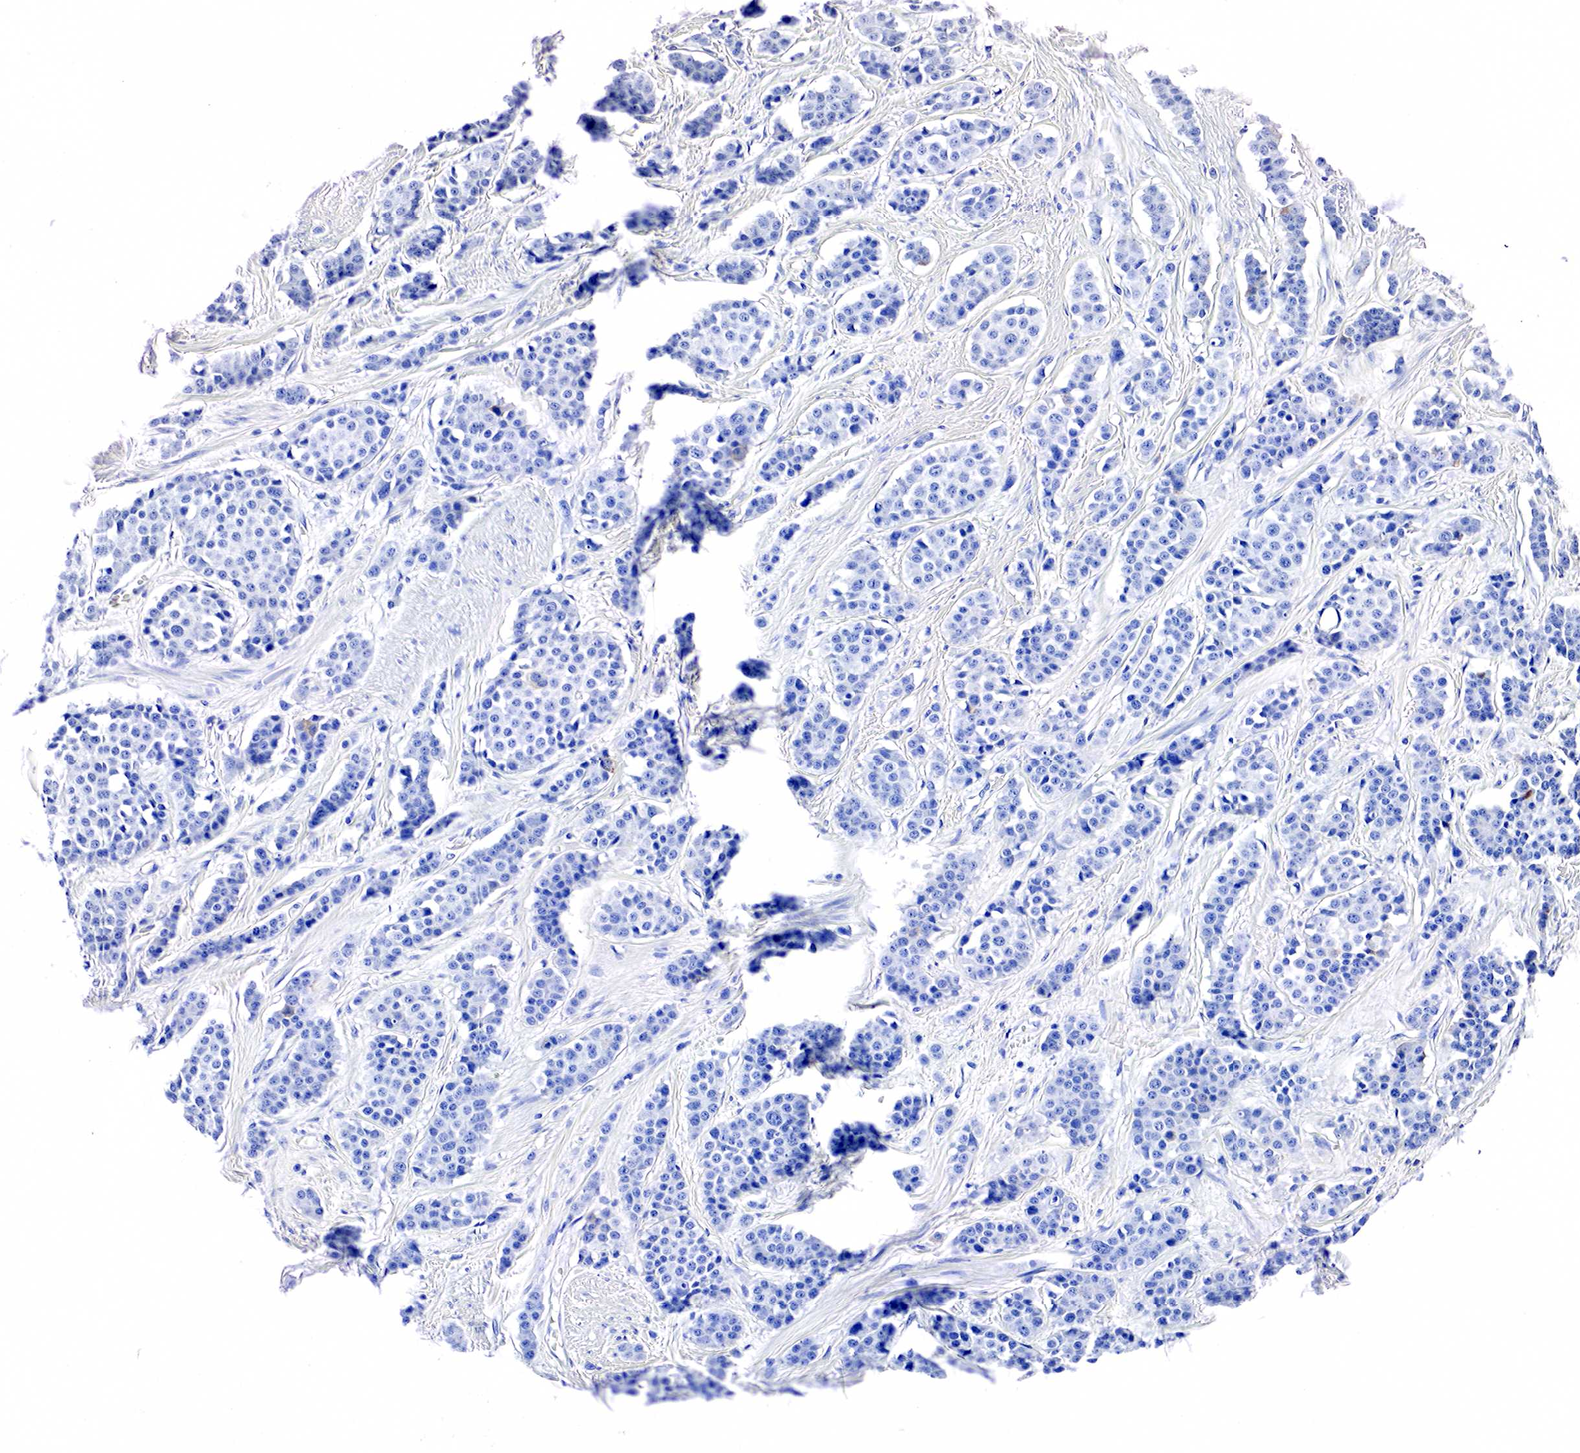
{"staining": {"intensity": "negative", "quantity": "none", "location": "none"}, "tissue": "carcinoid", "cell_type": "Tumor cells", "image_type": "cancer", "snomed": [{"axis": "morphology", "description": "Carcinoid, malignant, NOS"}, {"axis": "topography", "description": "Small intestine"}], "caption": "The photomicrograph exhibits no significant expression in tumor cells of carcinoid. Brightfield microscopy of IHC stained with DAB (3,3'-diaminobenzidine) (brown) and hematoxylin (blue), captured at high magnification.", "gene": "ACP3", "patient": {"sex": "male", "age": 60}}